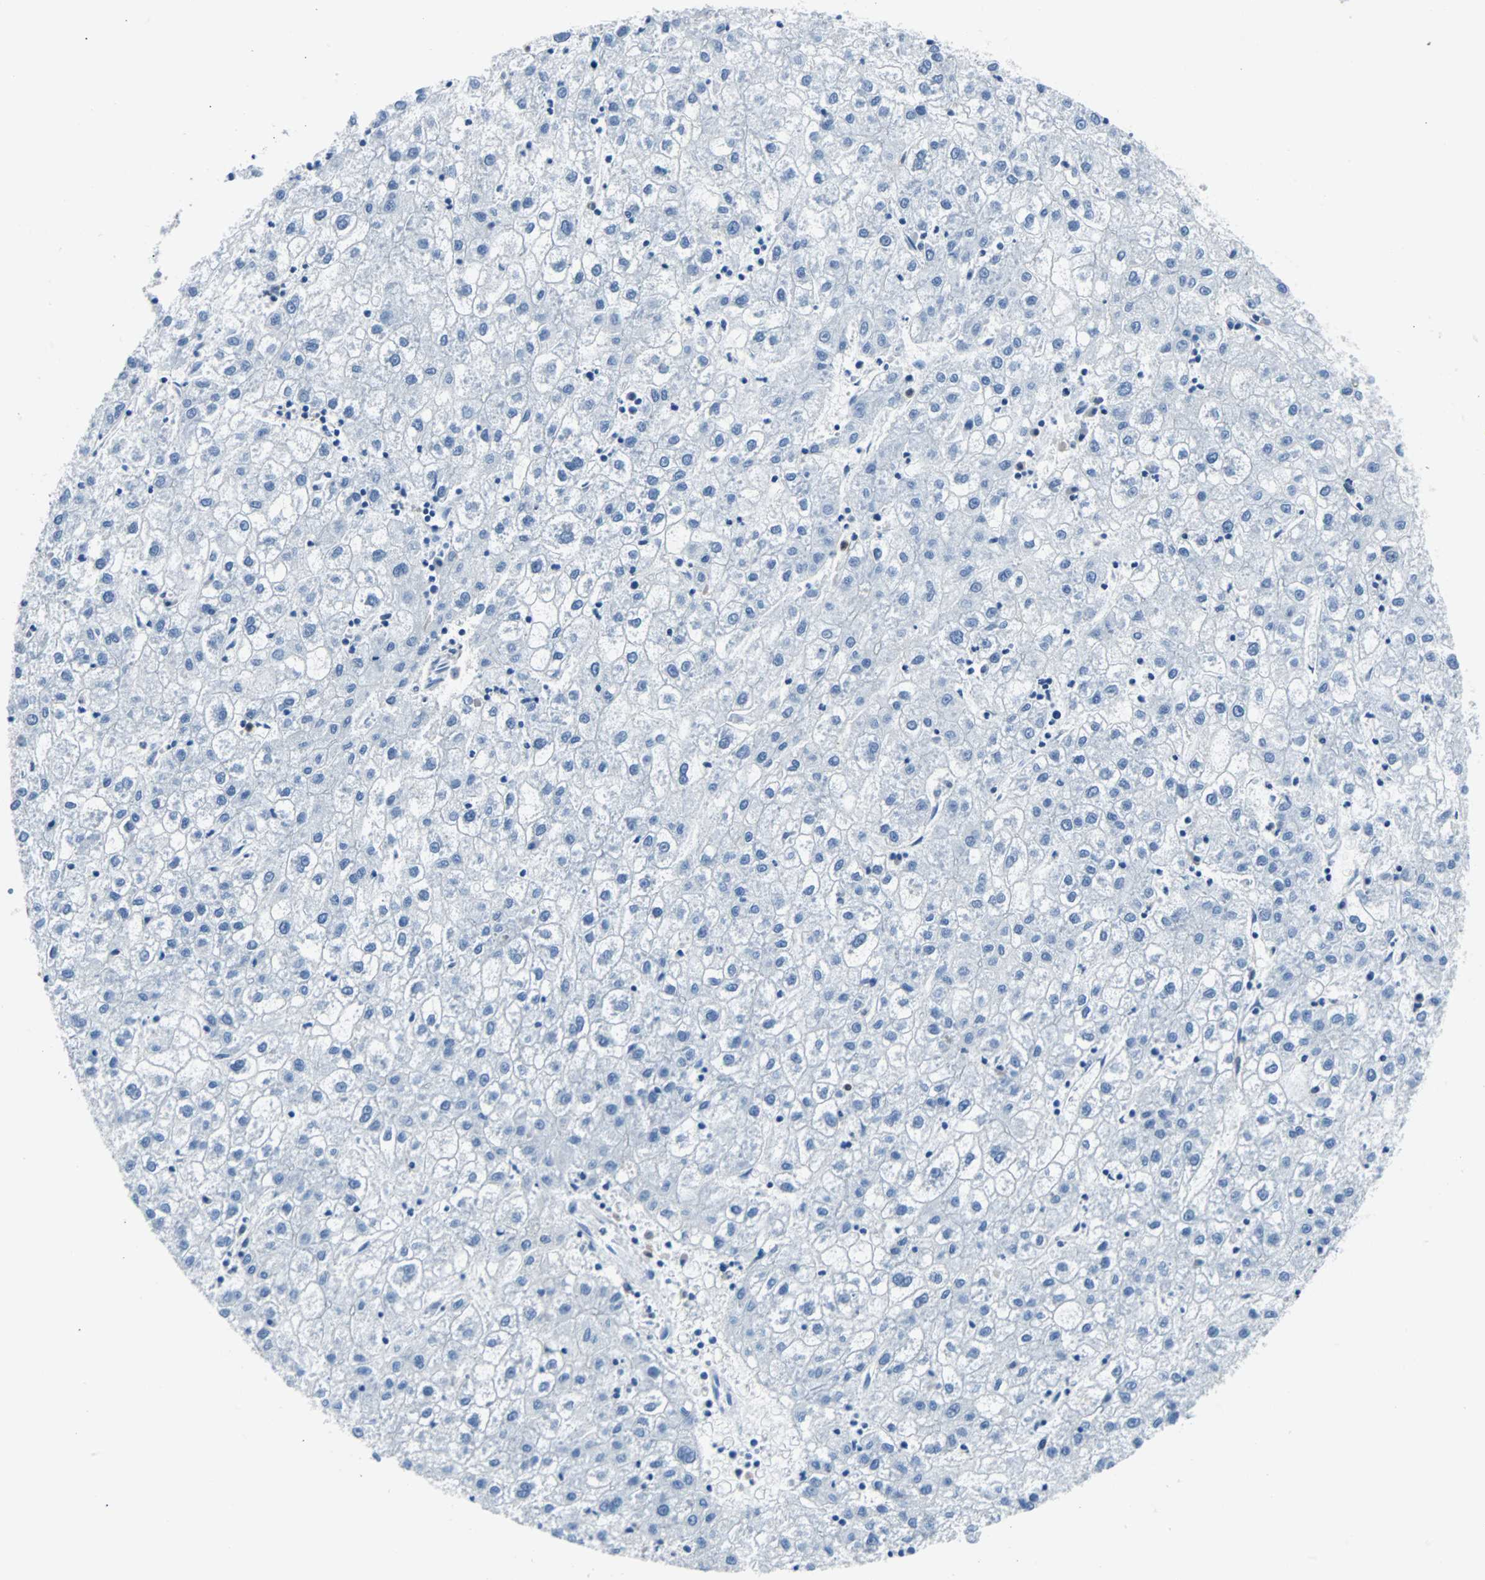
{"staining": {"intensity": "negative", "quantity": "none", "location": "none"}, "tissue": "liver cancer", "cell_type": "Tumor cells", "image_type": "cancer", "snomed": [{"axis": "morphology", "description": "Carcinoma, Hepatocellular, NOS"}, {"axis": "topography", "description": "Liver"}], "caption": "High magnification brightfield microscopy of liver hepatocellular carcinoma stained with DAB (brown) and counterstained with hematoxylin (blue): tumor cells show no significant expression. (DAB (3,3'-diaminobenzidine) immunohistochemistry (IHC) visualized using brightfield microscopy, high magnification).", "gene": "SYK", "patient": {"sex": "male", "age": 72}}